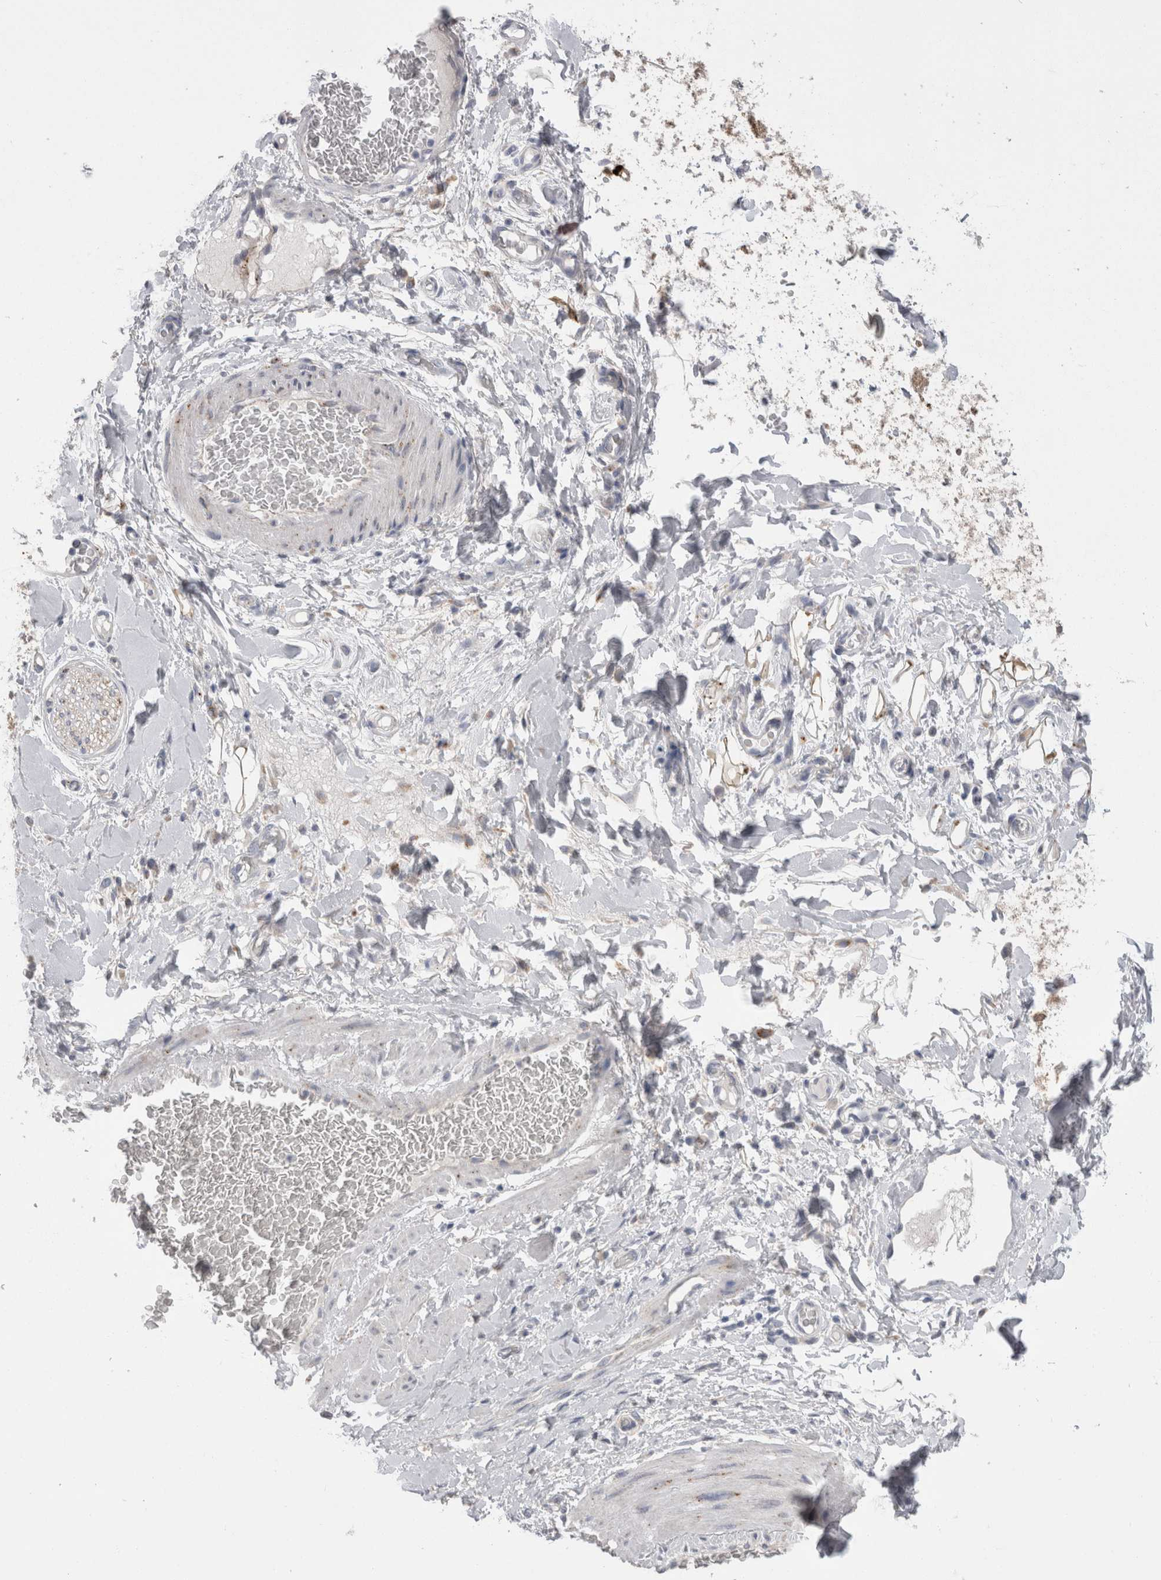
{"staining": {"intensity": "negative", "quantity": "none", "location": "none"}, "tissue": "adipose tissue", "cell_type": "Adipocytes", "image_type": "normal", "snomed": [{"axis": "morphology", "description": "Normal tissue, NOS"}, {"axis": "morphology", "description": "Adenocarcinoma, NOS"}, {"axis": "topography", "description": "Esophagus"}], "caption": "Photomicrograph shows no protein expression in adipocytes of benign adipose tissue. (DAB immunohistochemistry with hematoxylin counter stain).", "gene": "EPDR1", "patient": {"sex": "male", "age": 62}}